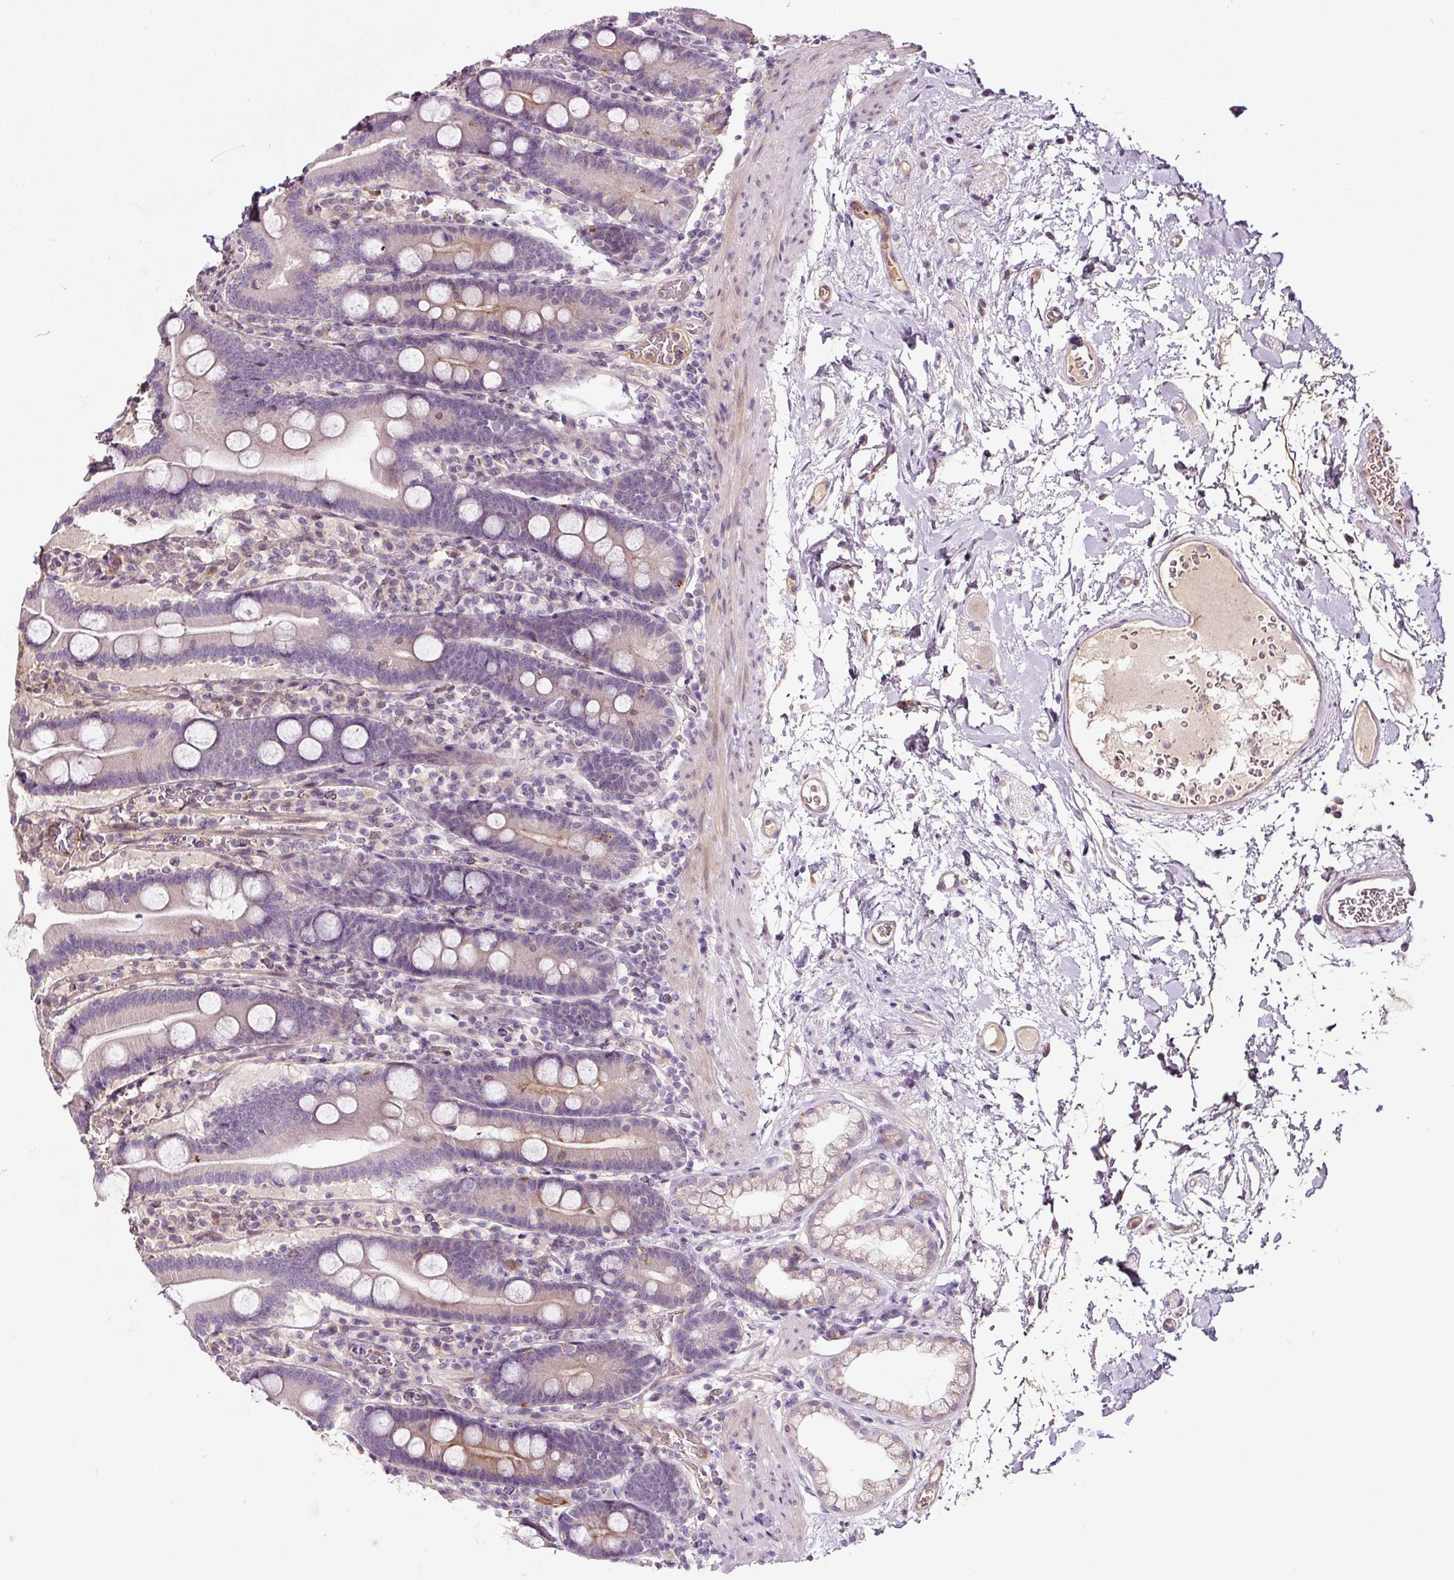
{"staining": {"intensity": "weak", "quantity": "<25%", "location": "cytoplasmic/membranous"}, "tissue": "duodenum", "cell_type": "Glandular cells", "image_type": "normal", "snomed": [{"axis": "morphology", "description": "Normal tissue, NOS"}, {"axis": "topography", "description": "Duodenum"}], "caption": "The IHC image has no significant expression in glandular cells of duodenum. (DAB immunohistochemistry (IHC) visualized using brightfield microscopy, high magnification).", "gene": "LRRC24", "patient": {"sex": "male", "age": 55}}